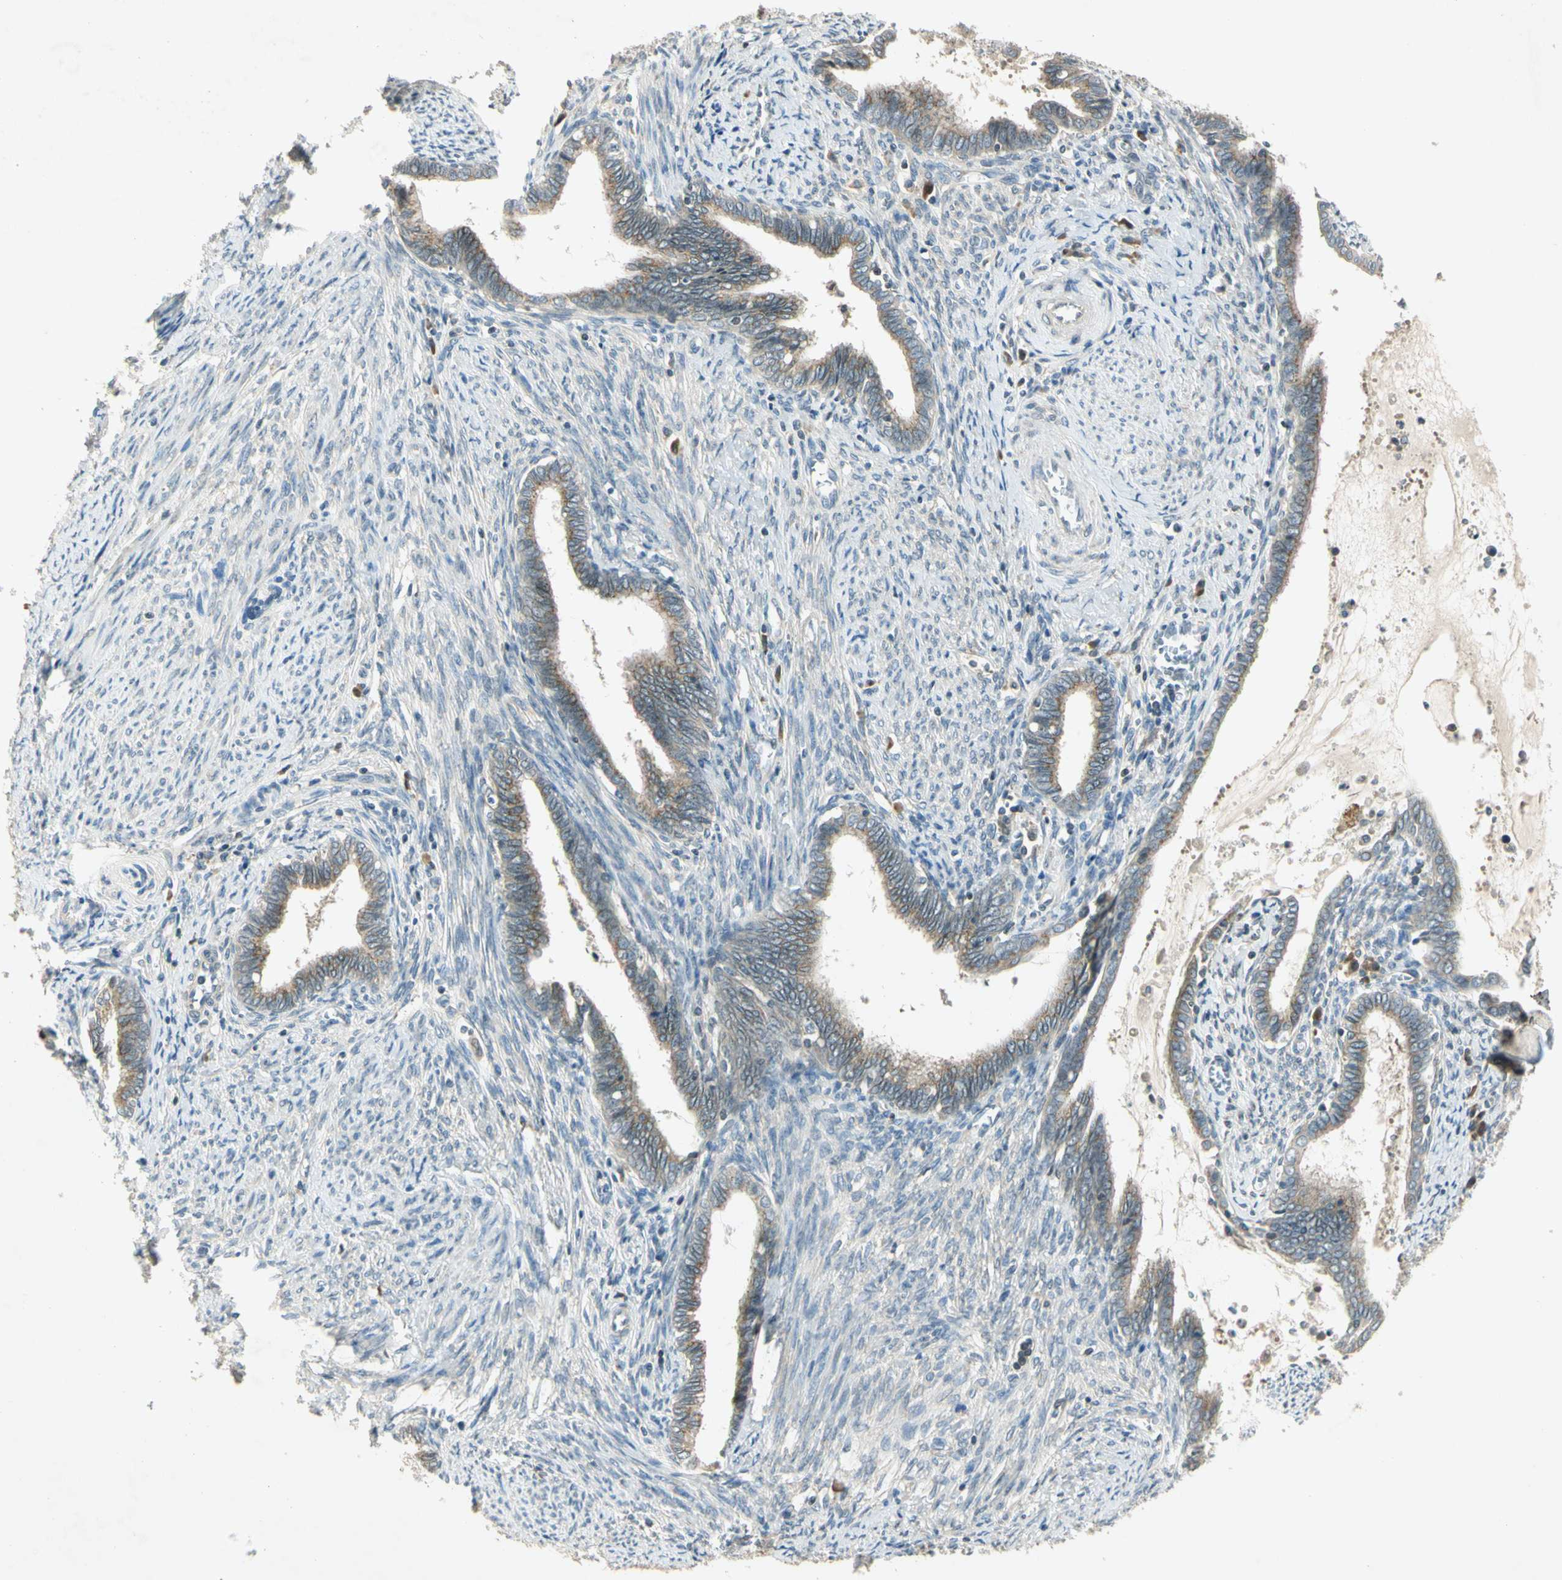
{"staining": {"intensity": "moderate", "quantity": ">75%", "location": "cytoplasmic/membranous"}, "tissue": "cervical cancer", "cell_type": "Tumor cells", "image_type": "cancer", "snomed": [{"axis": "morphology", "description": "Adenocarcinoma, NOS"}, {"axis": "topography", "description": "Cervix"}], "caption": "Tumor cells show moderate cytoplasmic/membranous positivity in about >75% of cells in cervical cancer.", "gene": "RPS6KB2", "patient": {"sex": "female", "age": 44}}